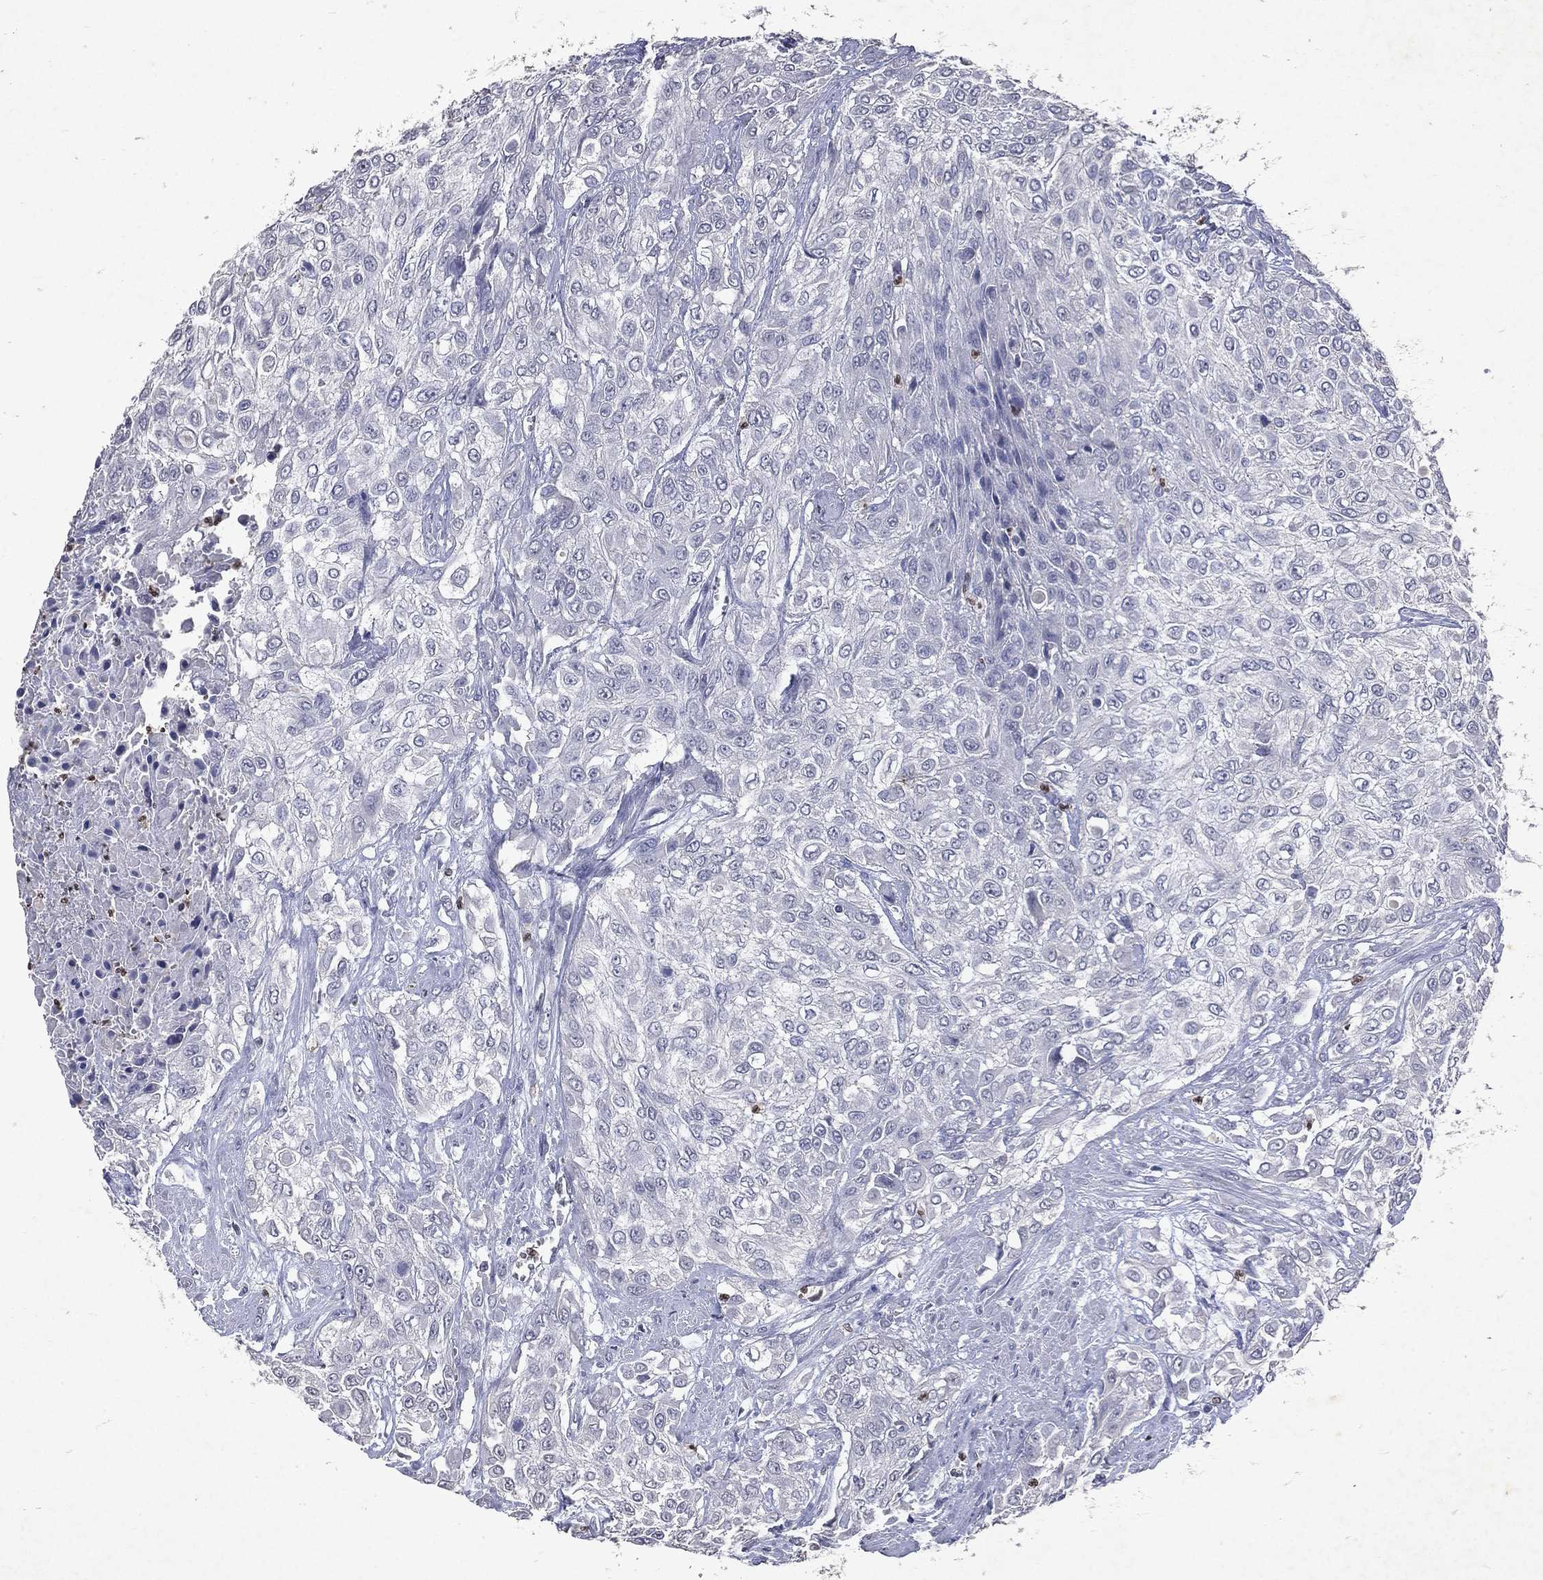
{"staining": {"intensity": "negative", "quantity": "none", "location": "none"}, "tissue": "urothelial cancer", "cell_type": "Tumor cells", "image_type": "cancer", "snomed": [{"axis": "morphology", "description": "Urothelial carcinoma, High grade"}, {"axis": "topography", "description": "Urinary bladder"}], "caption": "The histopathology image demonstrates no staining of tumor cells in urothelial carcinoma (high-grade).", "gene": "SLC34A2", "patient": {"sex": "male", "age": 57}}